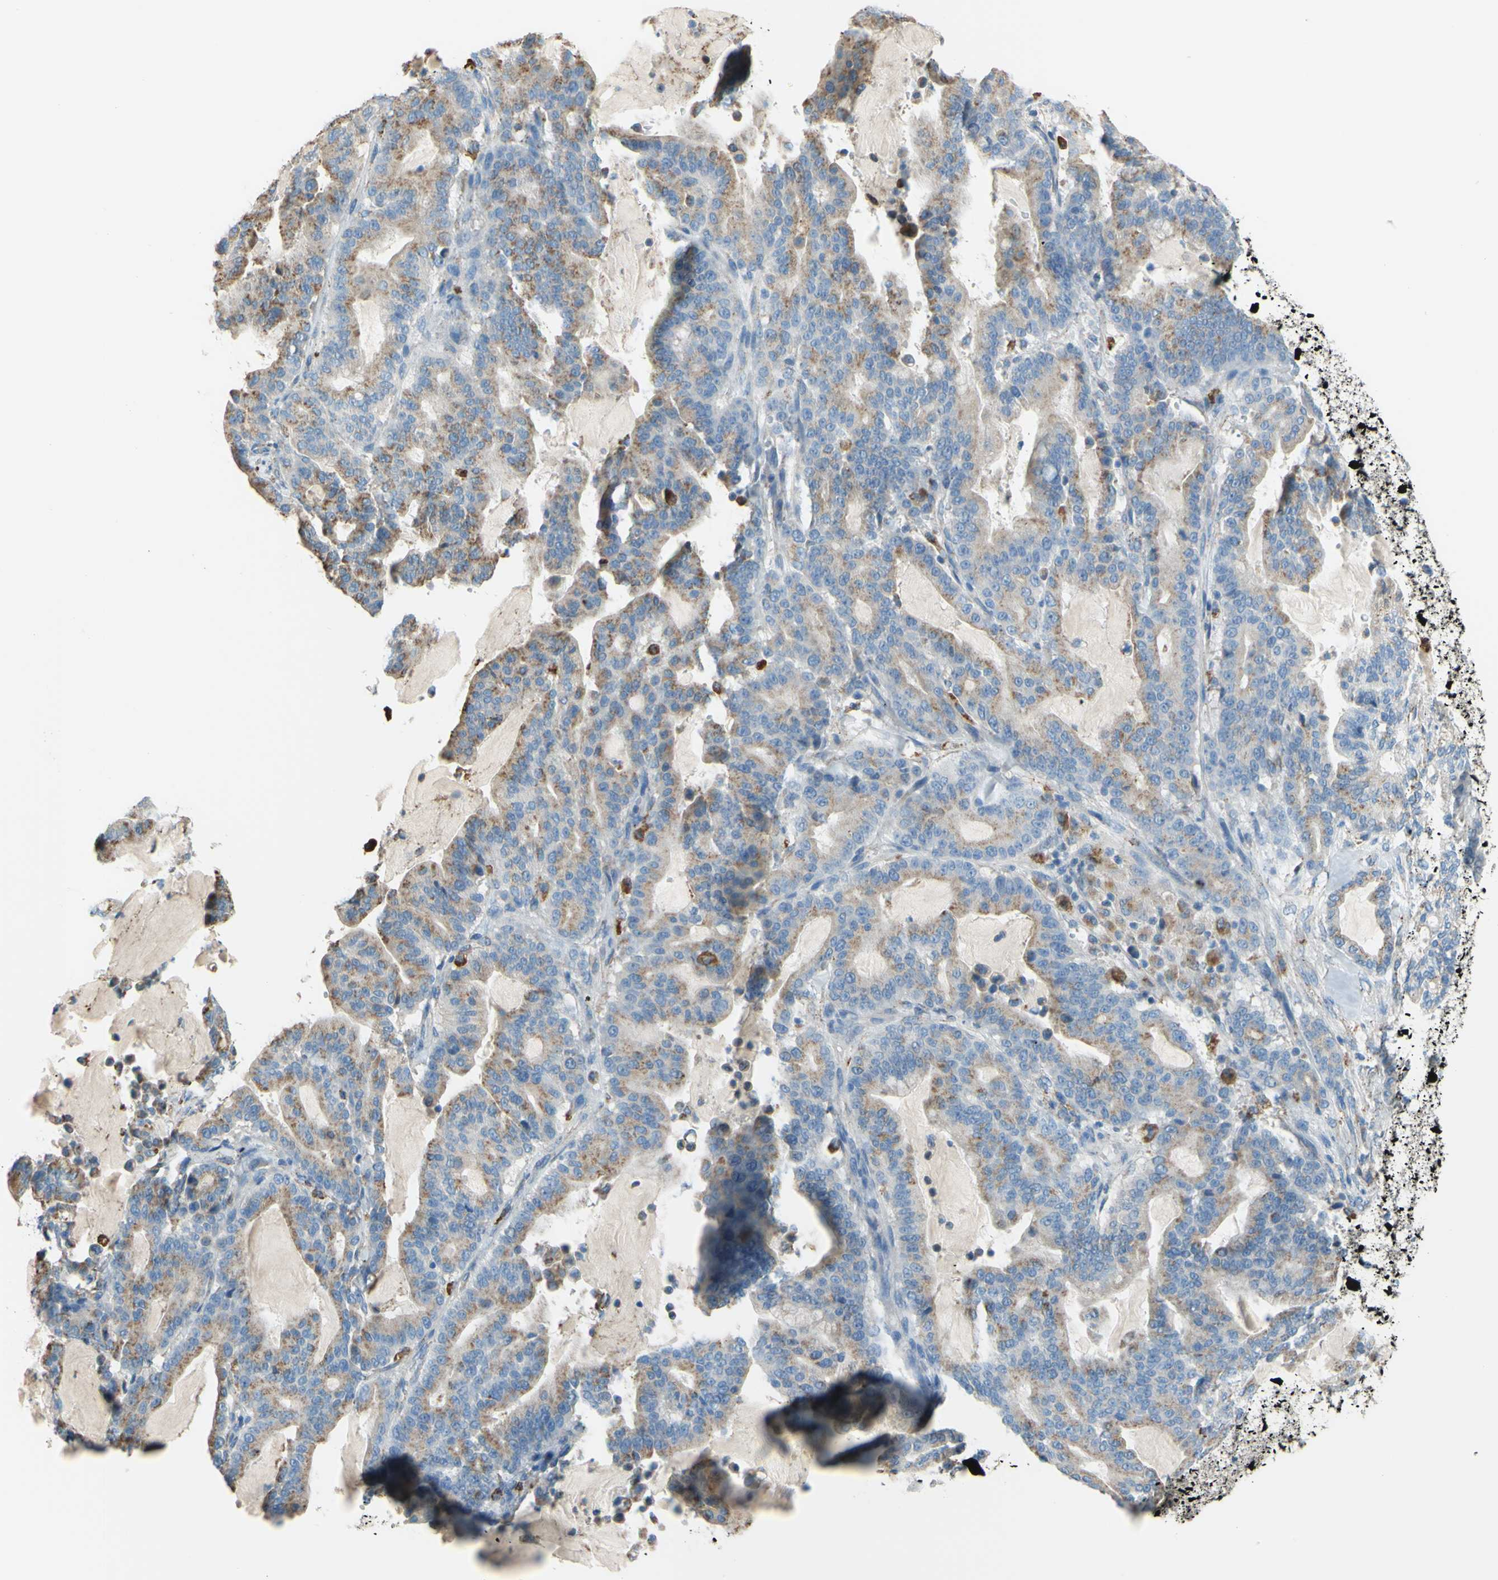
{"staining": {"intensity": "moderate", "quantity": ">75%", "location": "cytoplasmic/membranous"}, "tissue": "pancreatic cancer", "cell_type": "Tumor cells", "image_type": "cancer", "snomed": [{"axis": "morphology", "description": "Adenocarcinoma, NOS"}, {"axis": "topography", "description": "Pancreas"}], "caption": "This is a histology image of immunohistochemistry staining of adenocarcinoma (pancreatic), which shows moderate positivity in the cytoplasmic/membranous of tumor cells.", "gene": "CTSD", "patient": {"sex": "male", "age": 63}}